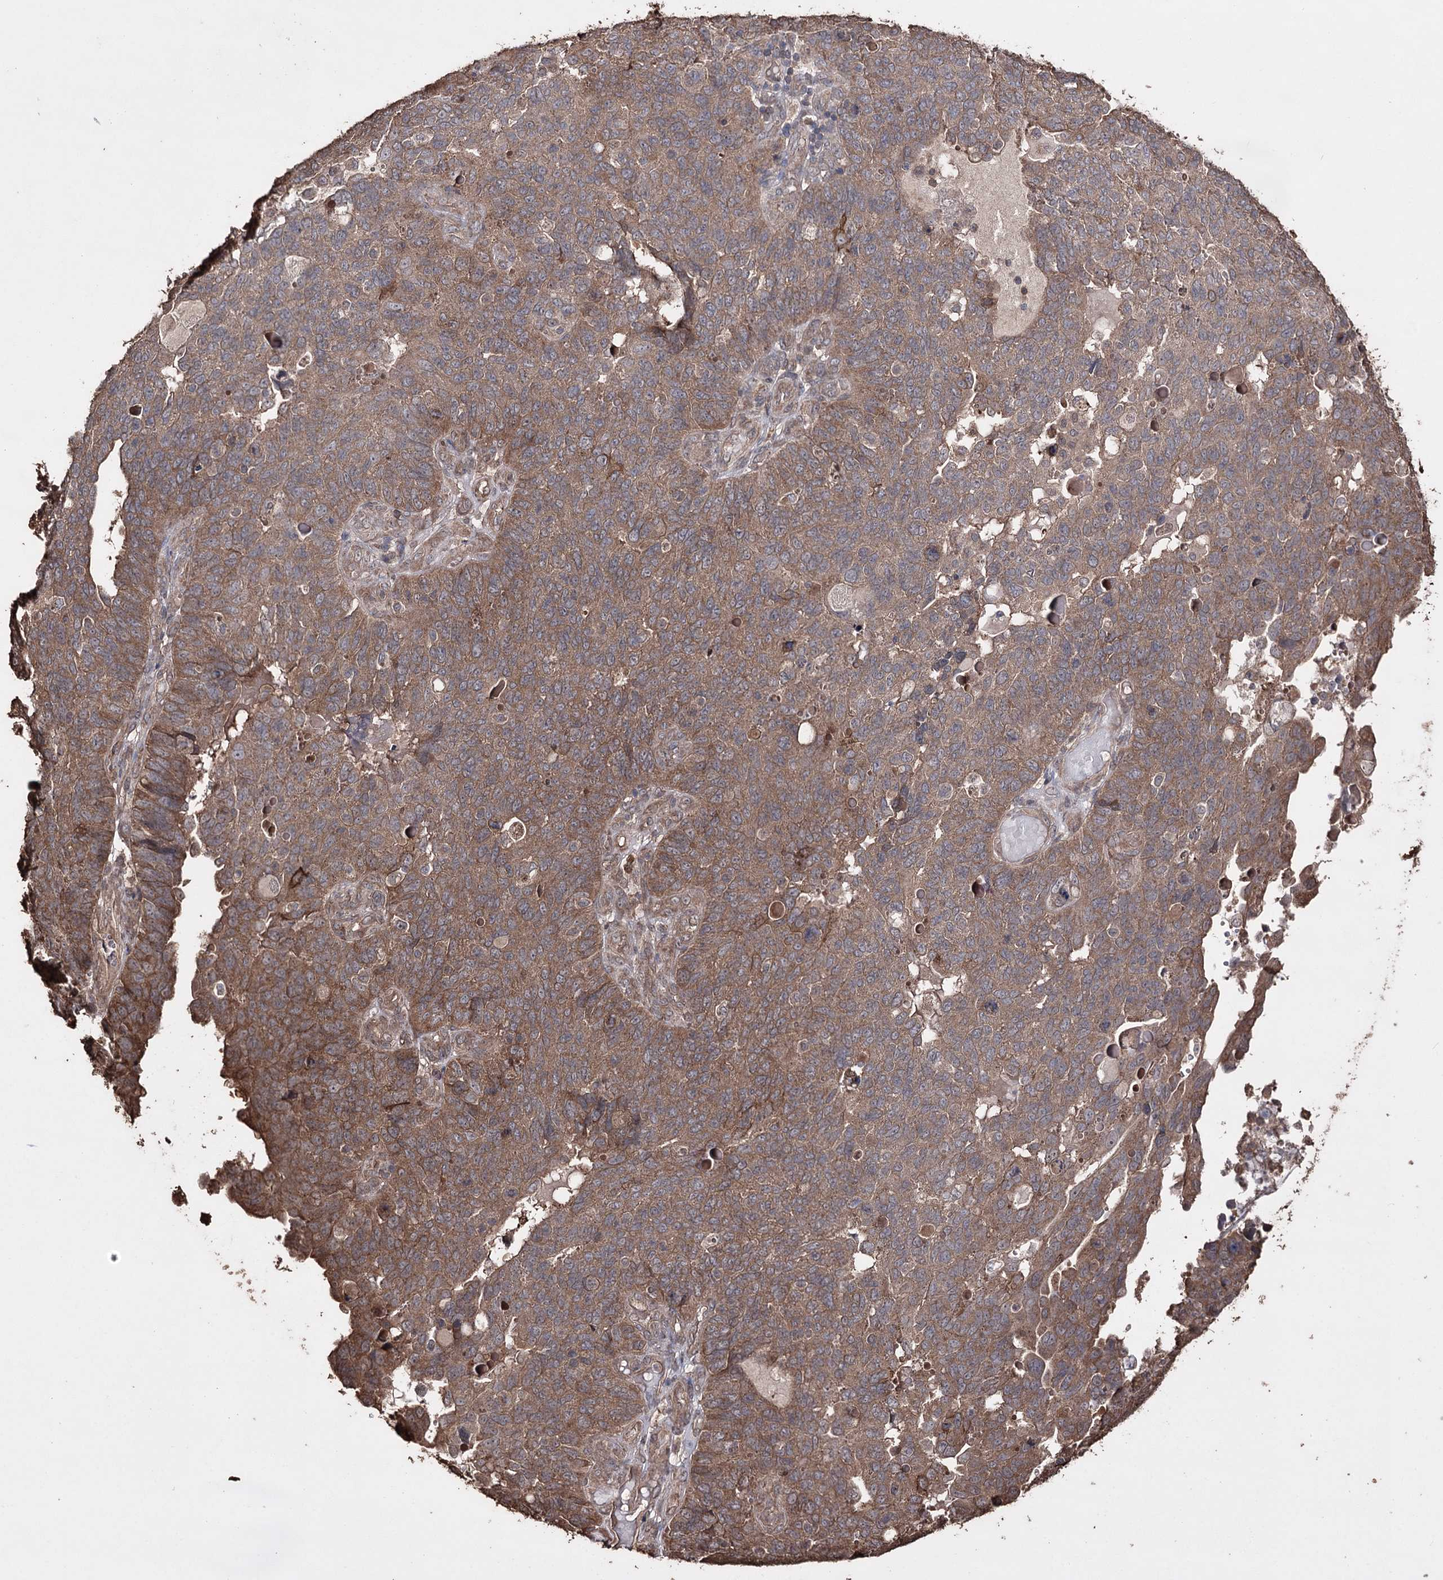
{"staining": {"intensity": "moderate", "quantity": ">75%", "location": "cytoplasmic/membranous"}, "tissue": "endometrial cancer", "cell_type": "Tumor cells", "image_type": "cancer", "snomed": [{"axis": "morphology", "description": "Adenocarcinoma, NOS"}, {"axis": "topography", "description": "Endometrium"}], "caption": "A brown stain labels moderate cytoplasmic/membranous positivity of a protein in endometrial cancer (adenocarcinoma) tumor cells. (DAB IHC, brown staining for protein, blue staining for nuclei).", "gene": "ZNF662", "patient": {"sex": "female", "age": 66}}